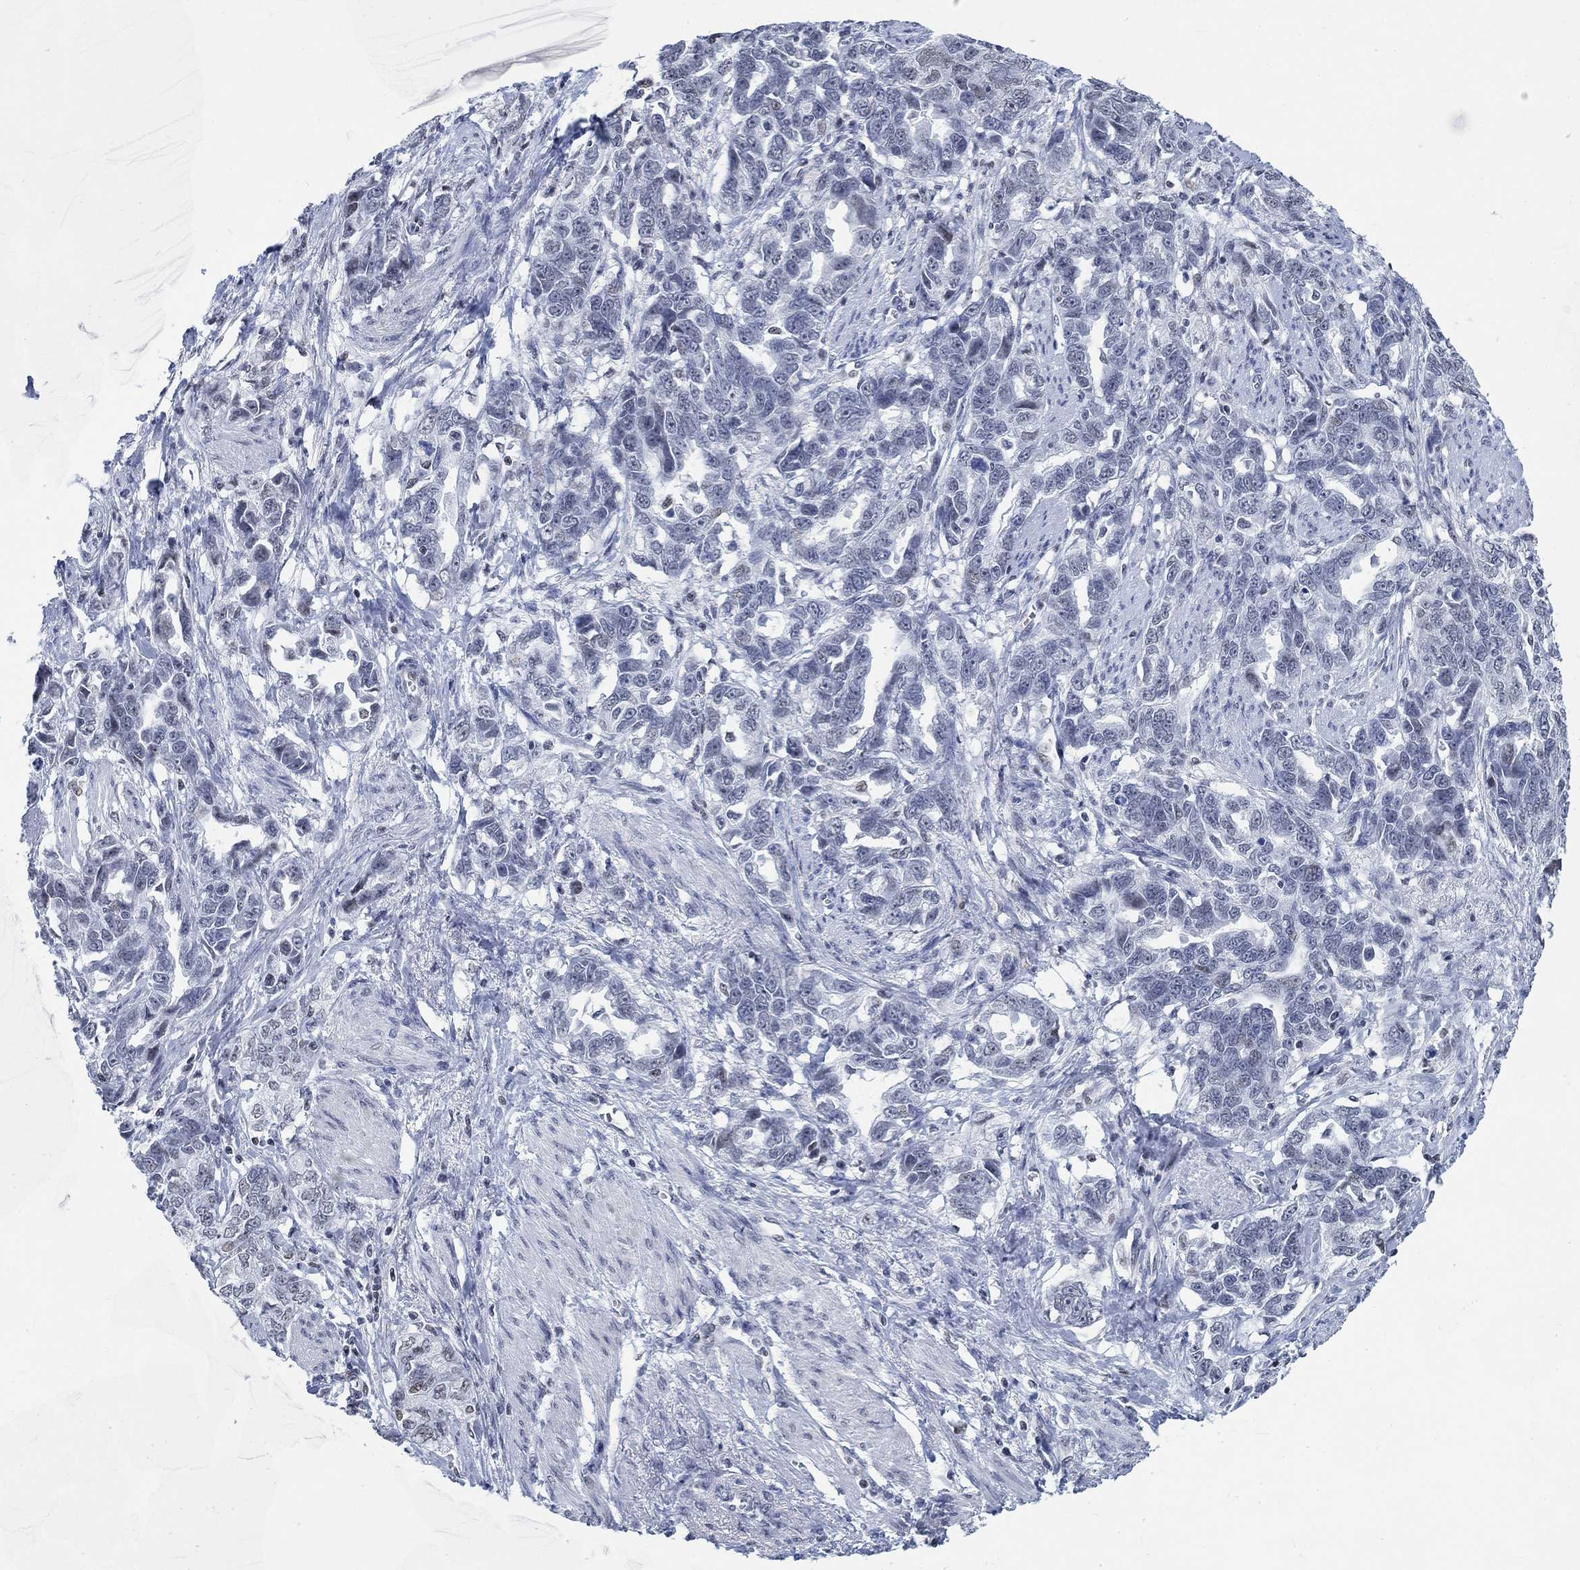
{"staining": {"intensity": "negative", "quantity": "none", "location": "none"}, "tissue": "ovarian cancer", "cell_type": "Tumor cells", "image_type": "cancer", "snomed": [{"axis": "morphology", "description": "Cystadenocarcinoma, serous, NOS"}, {"axis": "topography", "description": "Ovary"}], "caption": "High magnification brightfield microscopy of ovarian cancer (serous cystadenocarcinoma) stained with DAB (brown) and counterstained with hematoxylin (blue): tumor cells show no significant staining.", "gene": "KCNH8", "patient": {"sex": "female", "age": 51}}